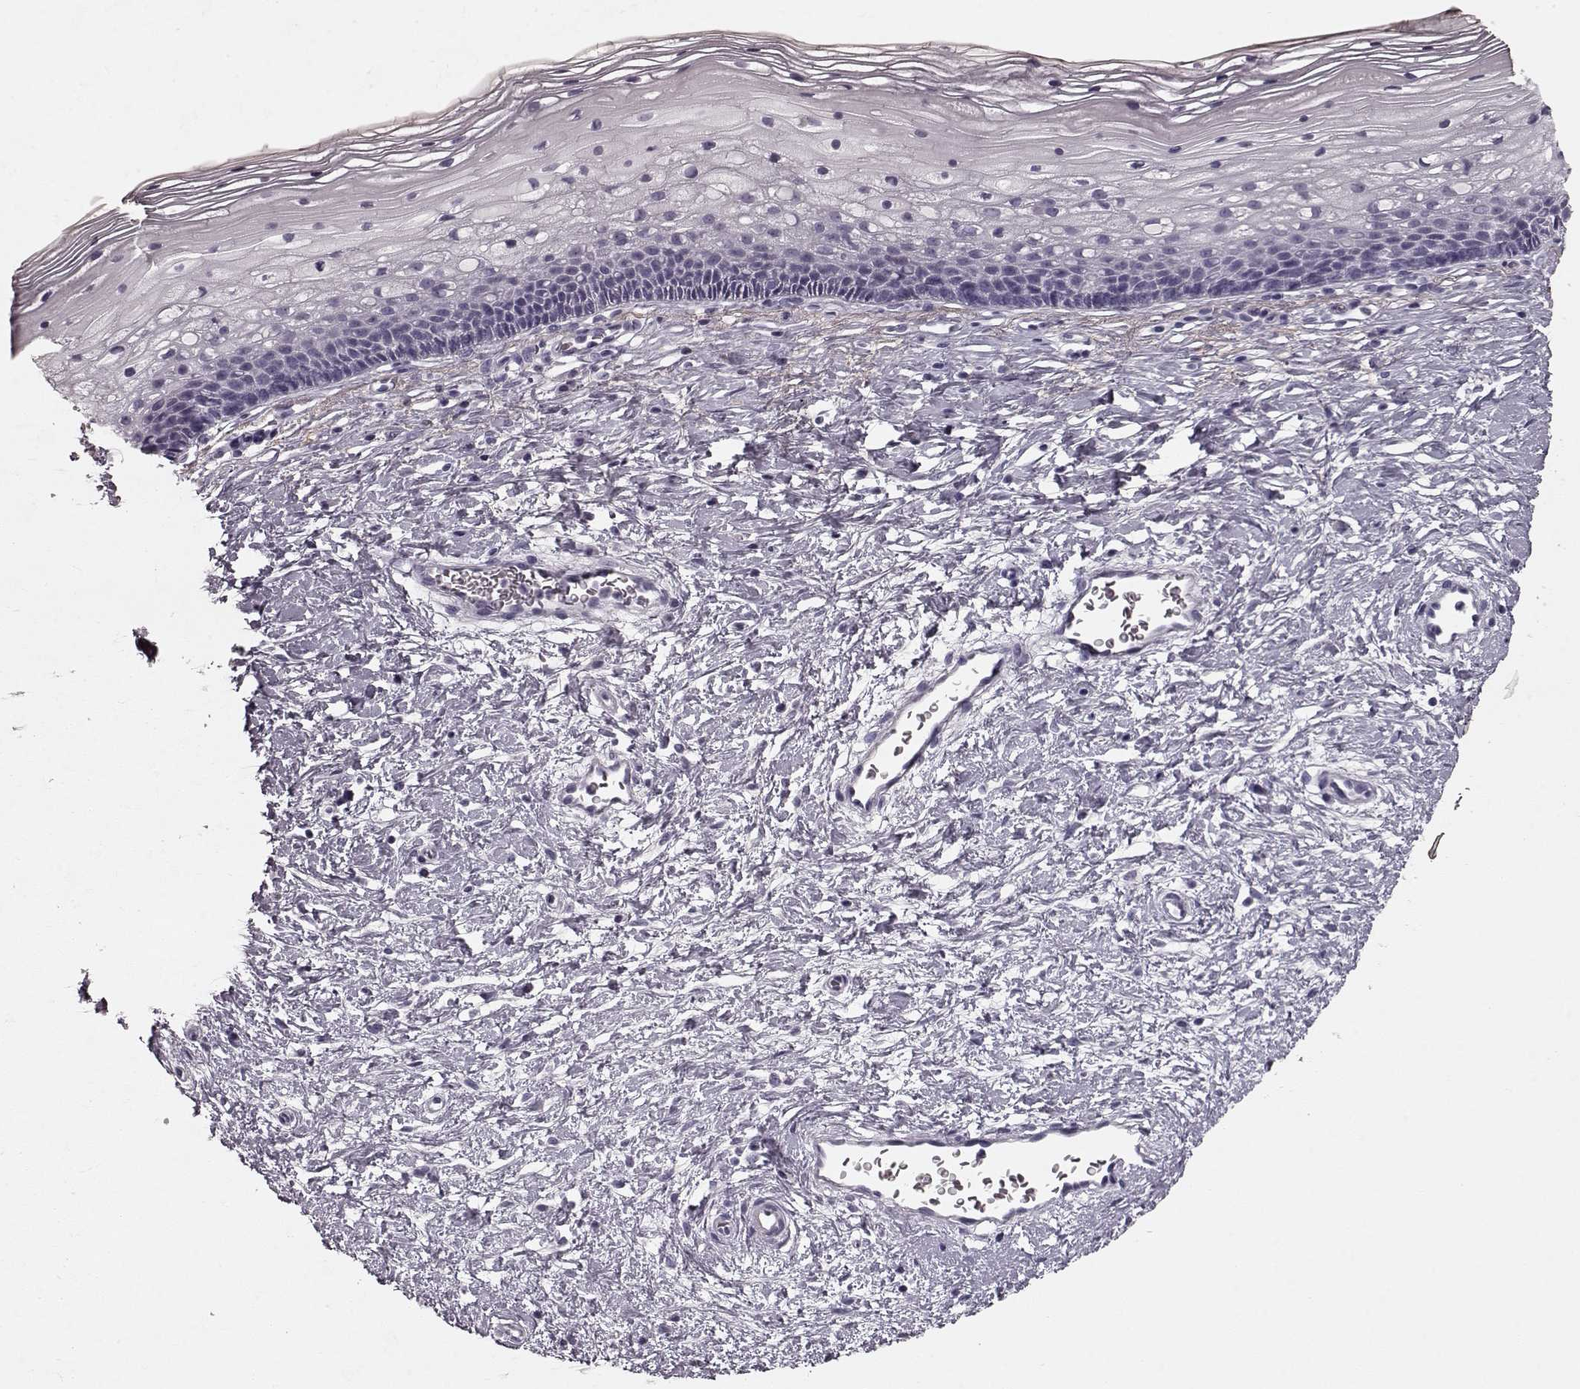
{"staining": {"intensity": "negative", "quantity": "none", "location": "none"}, "tissue": "cervix", "cell_type": "Squamous epithelial cells", "image_type": "normal", "snomed": [{"axis": "morphology", "description": "Normal tissue, NOS"}, {"axis": "topography", "description": "Cervix"}], "caption": "IHC of unremarkable cervix reveals no staining in squamous epithelial cells. The staining is performed using DAB brown chromogen with nuclei counter-stained in using hematoxylin.", "gene": "CST7", "patient": {"sex": "female", "age": 34}}